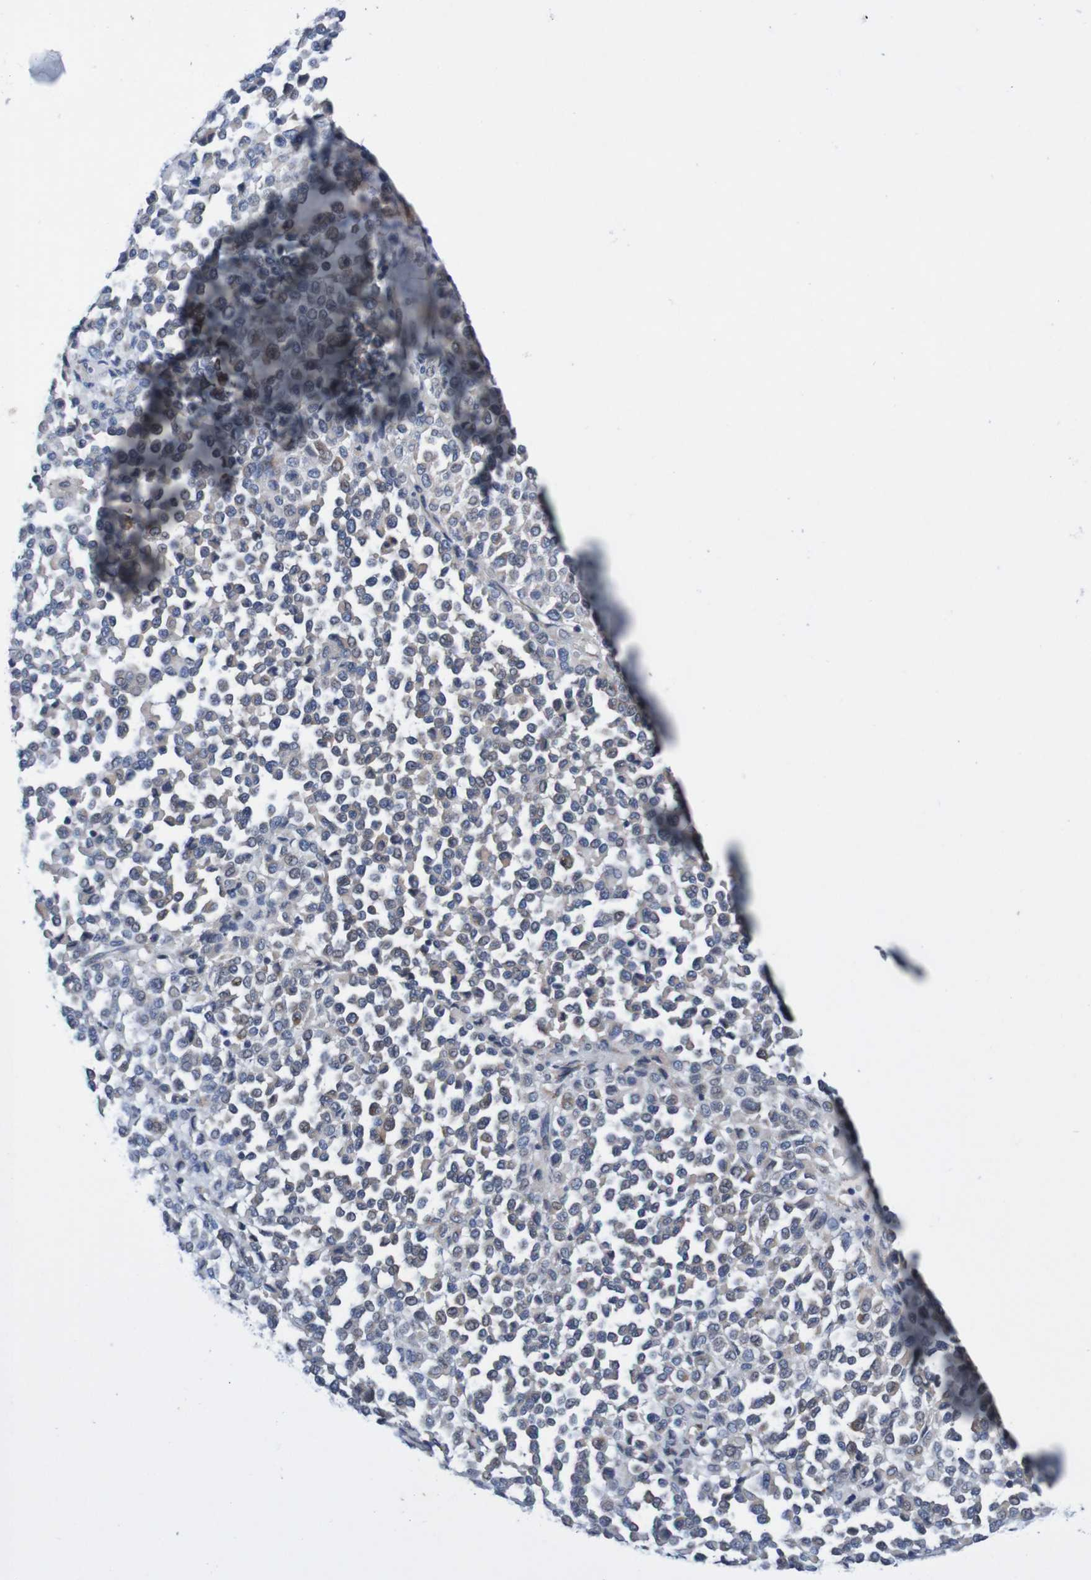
{"staining": {"intensity": "negative", "quantity": "none", "location": "none"}, "tissue": "melanoma", "cell_type": "Tumor cells", "image_type": "cancer", "snomed": [{"axis": "morphology", "description": "Malignant melanoma, Metastatic site"}, {"axis": "topography", "description": "Pancreas"}], "caption": "An image of malignant melanoma (metastatic site) stained for a protein reveals no brown staining in tumor cells.", "gene": "CPED1", "patient": {"sex": "female", "age": 30}}